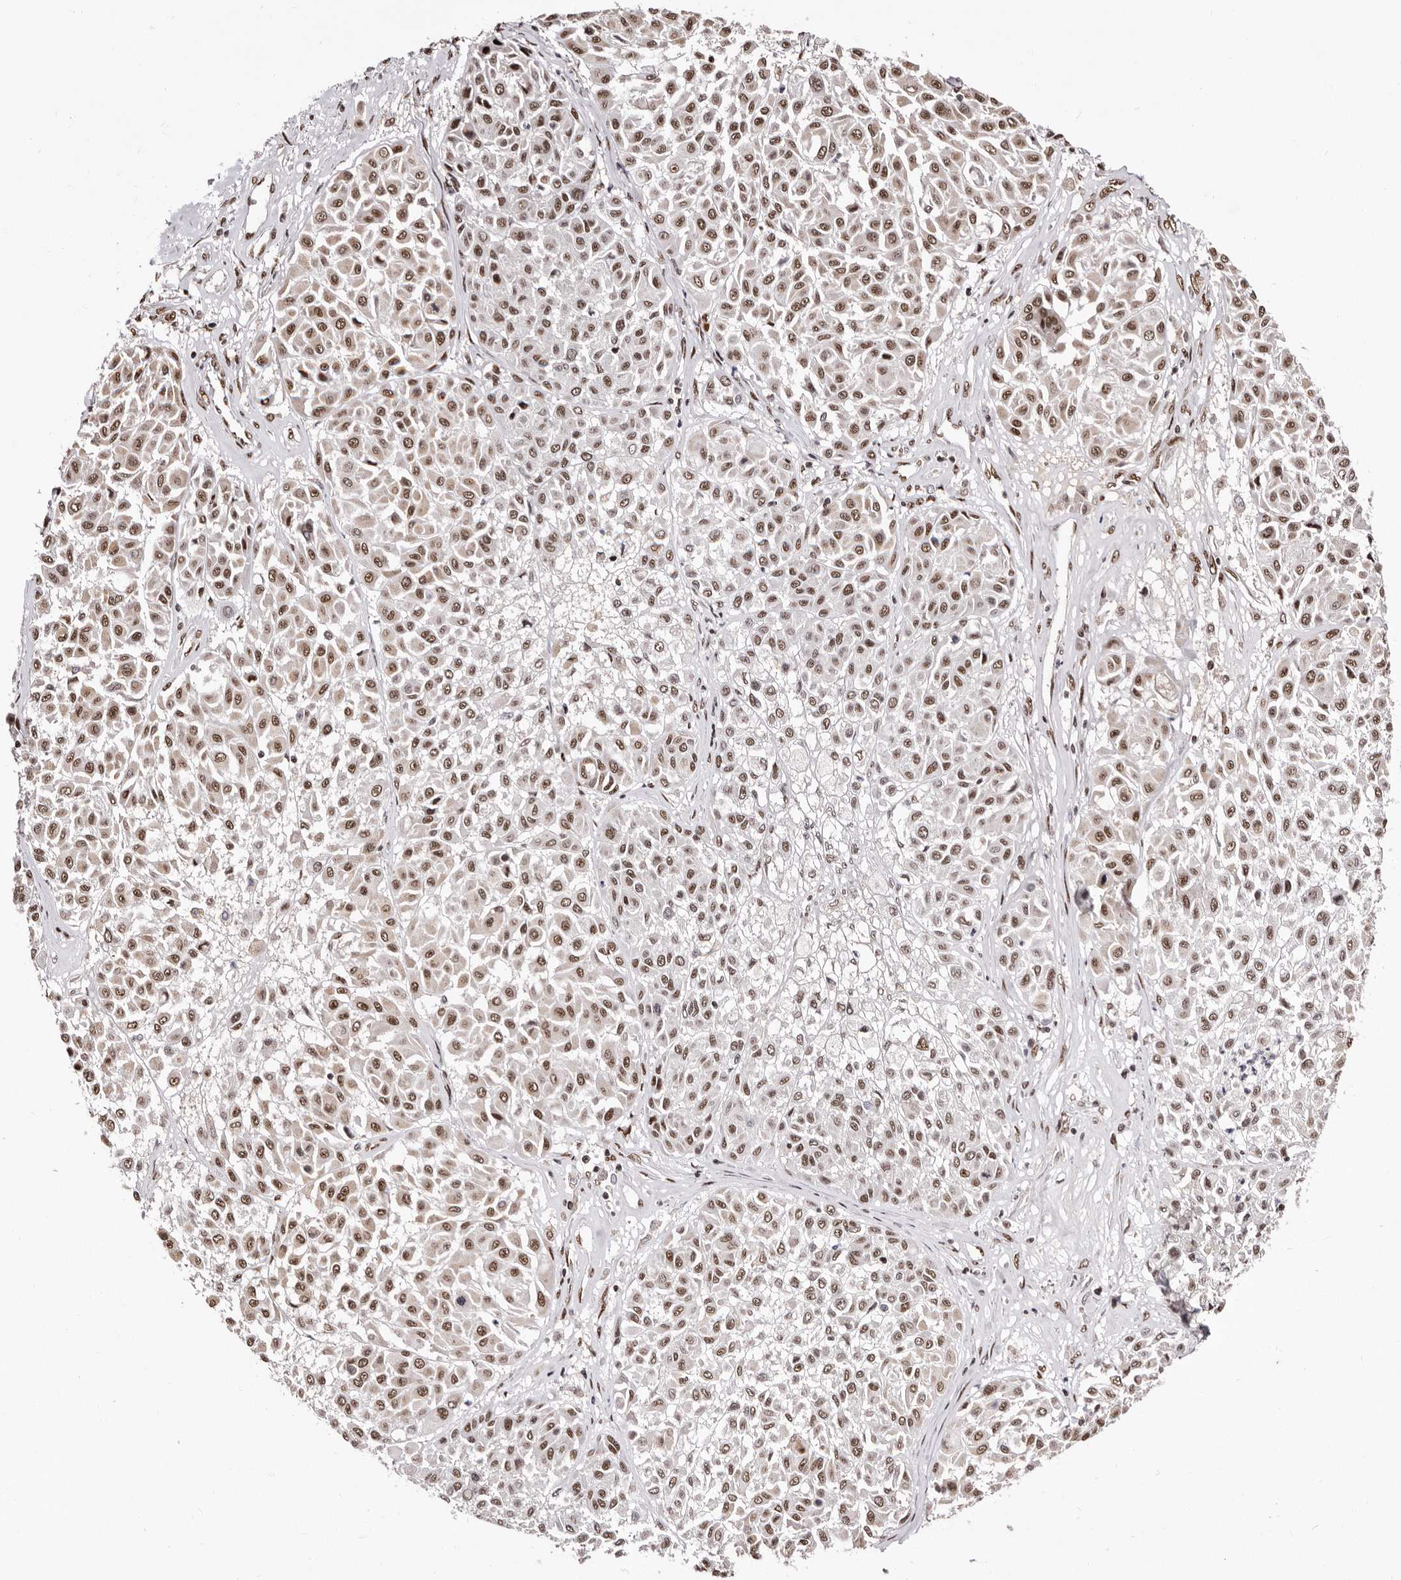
{"staining": {"intensity": "moderate", "quantity": ">75%", "location": "nuclear"}, "tissue": "melanoma", "cell_type": "Tumor cells", "image_type": "cancer", "snomed": [{"axis": "morphology", "description": "Malignant melanoma, Metastatic site"}, {"axis": "topography", "description": "Soft tissue"}], "caption": "High-magnification brightfield microscopy of melanoma stained with DAB (brown) and counterstained with hematoxylin (blue). tumor cells exhibit moderate nuclear positivity is appreciated in approximately>75% of cells. The staining is performed using DAB (3,3'-diaminobenzidine) brown chromogen to label protein expression. The nuclei are counter-stained blue using hematoxylin.", "gene": "ANAPC11", "patient": {"sex": "male", "age": 41}}